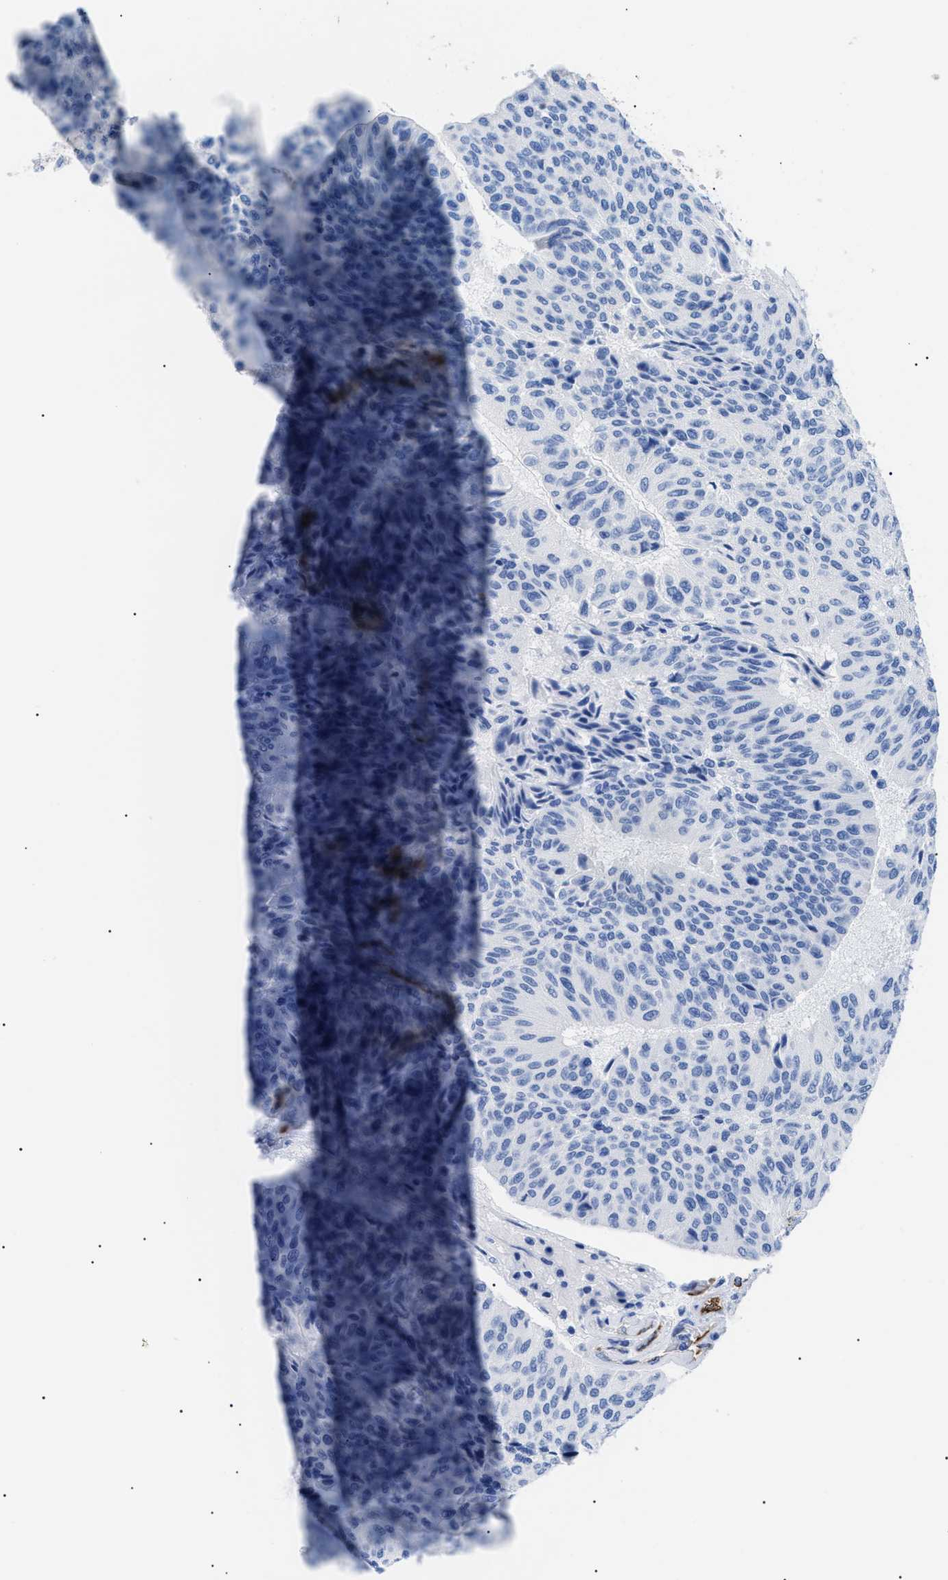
{"staining": {"intensity": "negative", "quantity": "none", "location": "none"}, "tissue": "urothelial cancer", "cell_type": "Tumor cells", "image_type": "cancer", "snomed": [{"axis": "morphology", "description": "Urothelial carcinoma, High grade"}, {"axis": "topography", "description": "Urinary bladder"}], "caption": "DAB immunohistochemical staining of human urothelial cancer reveals no significant staining in tumor cells.", "gene": "PODXL", "patient": {"sex": "male", "age": 66}}